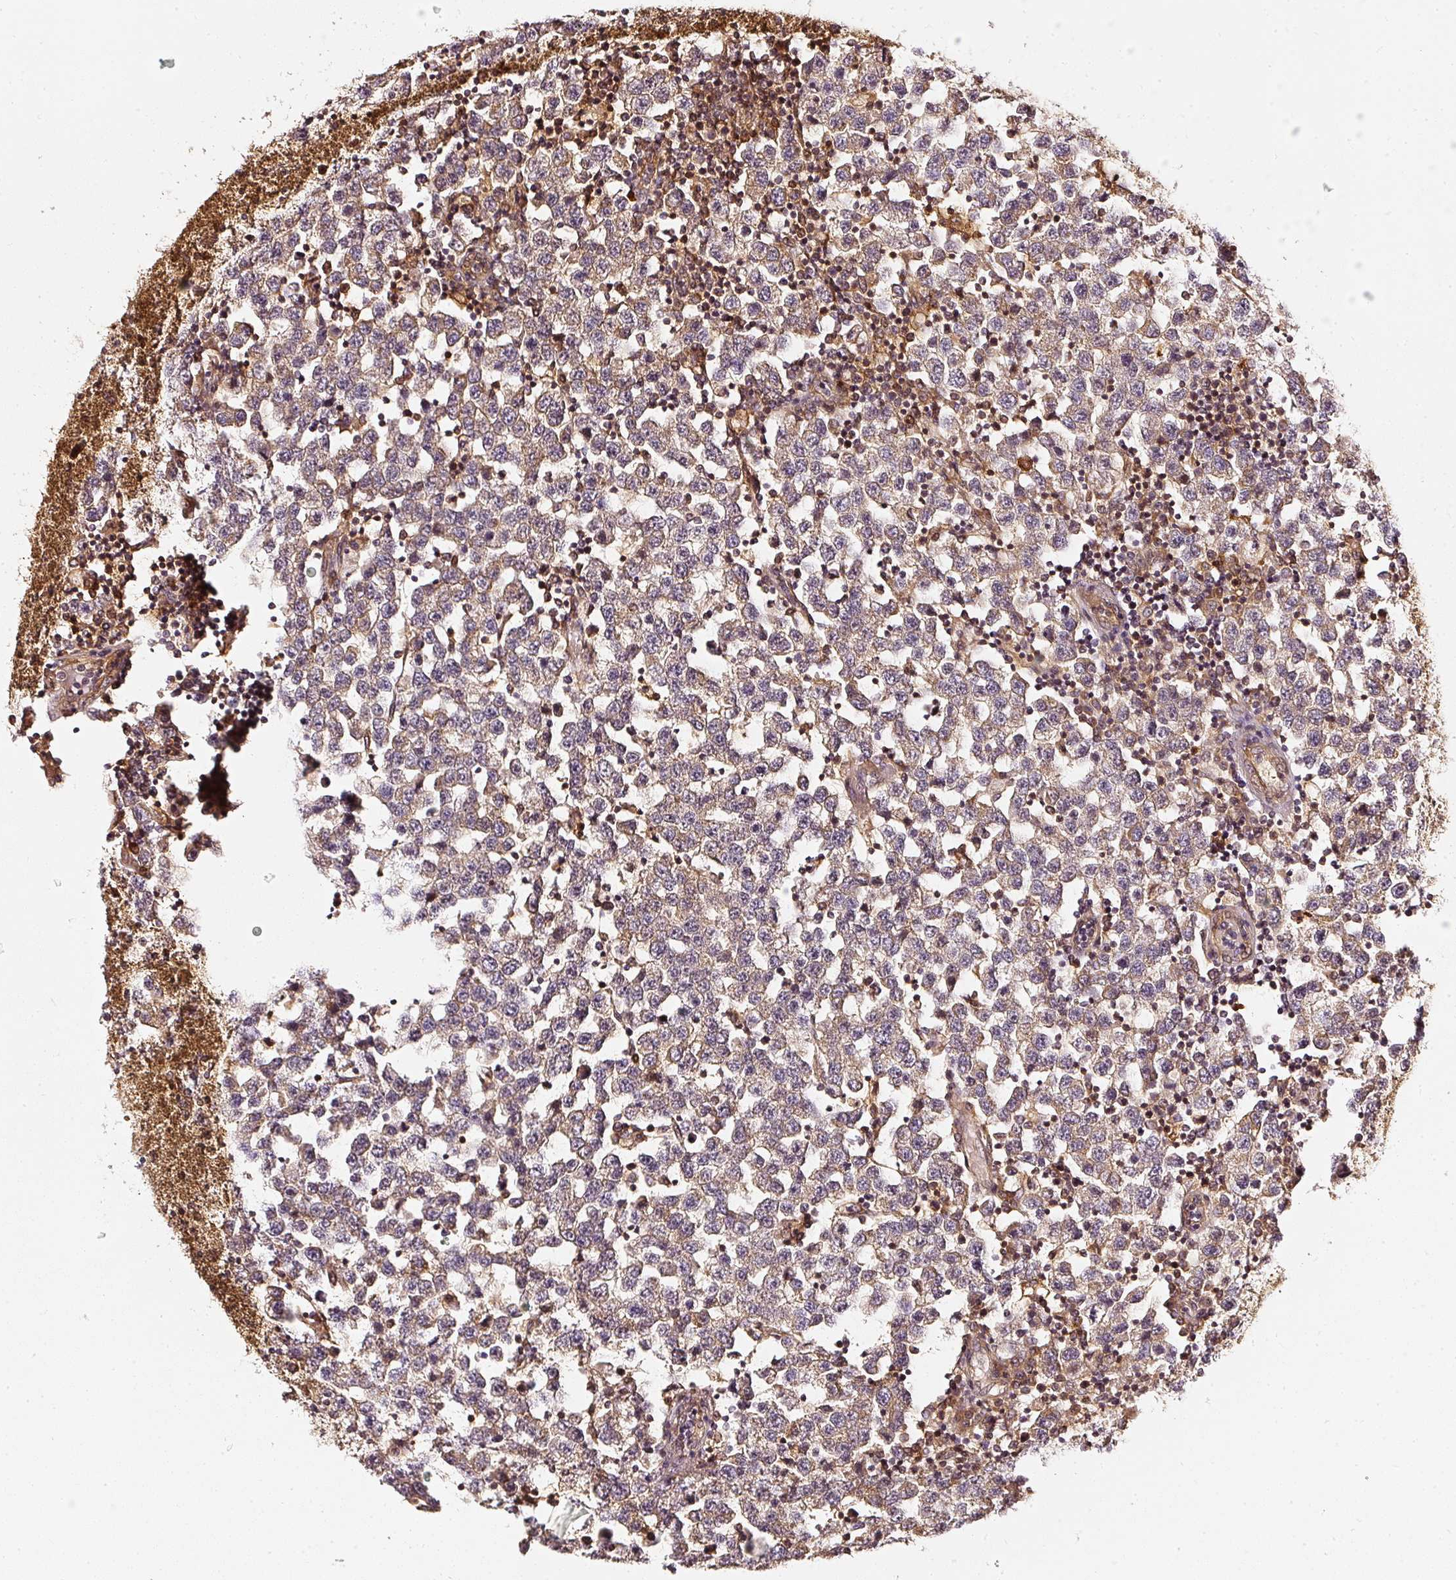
{"staining": {"intensity": "moderate", "quantity": ">75%", "location": "cytoplasmic/membranous"}, "tissue": "testis cancer", "cell_type": "Tumor cells", "image_type": "cancer", "snomed": [{"axis": "morphology", "description": "Seminoma, NOS"}, {"axis": "topography", "description": "Testis"}], "caption": "Brown immunohistochemical staining in testis seminoma exhibits moderate cytoplasmic/membranous staining in approximately >75% of tumor cells.", "gene": "ASMTL", "patient": {"sex": "male", "age": 34}}